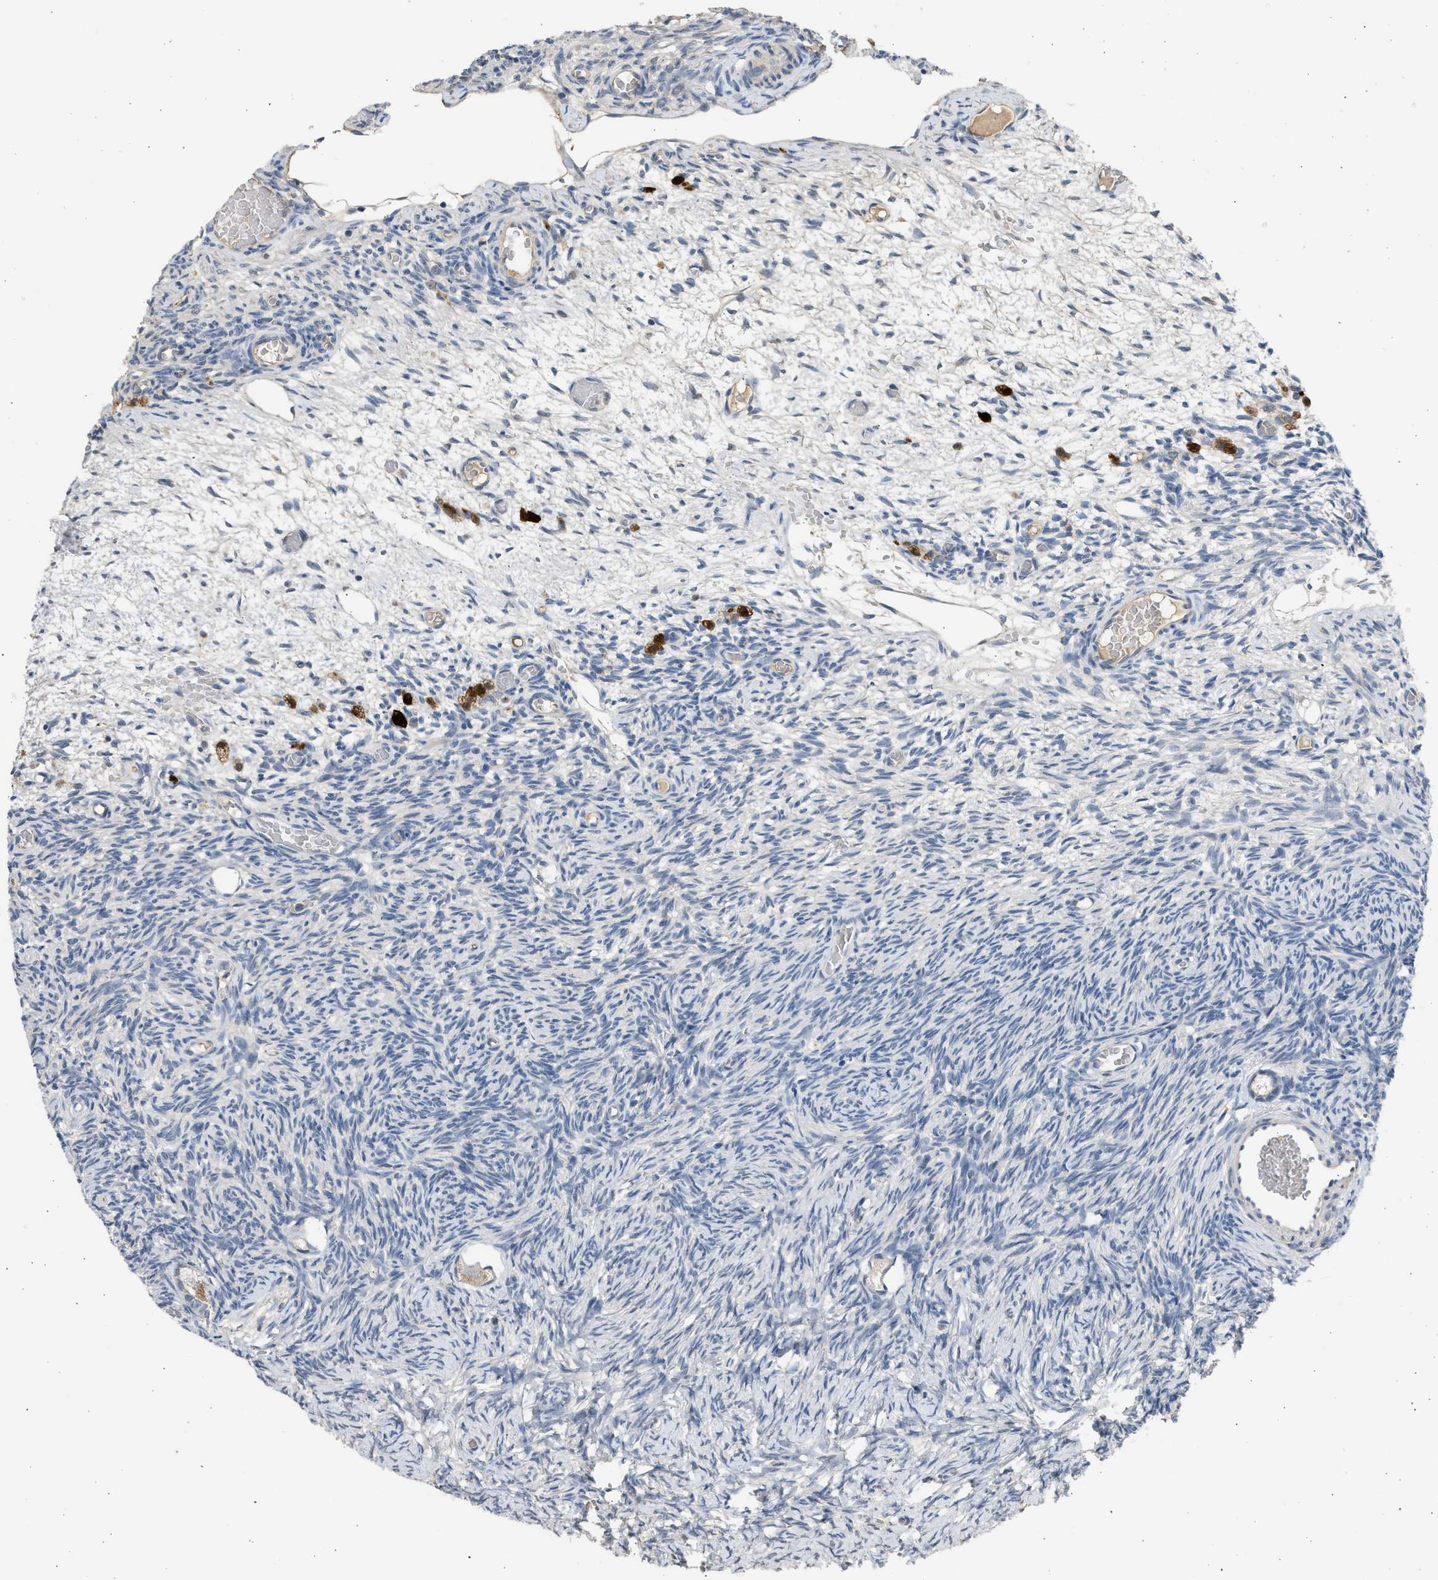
{"staining": {"intensity": "weak", "quantity": ">75%", "location": "cytoplasmic/membranous"}, "tissue": "ovary", "cell_type": "Follicle cells", "image_type": "normal", "snomed": [{"axis": "morphology", "description": "Normal tissue, NOS"}, {"axis": "topography", "description": "Ovary"}], "caption": "A brown stain highlights weak cytoplasmic/membranous positivity of a protein in follicle cells of benign ovary.", "gene": "SULT2A1", "patient": {"sex": "female", "age": 27}}